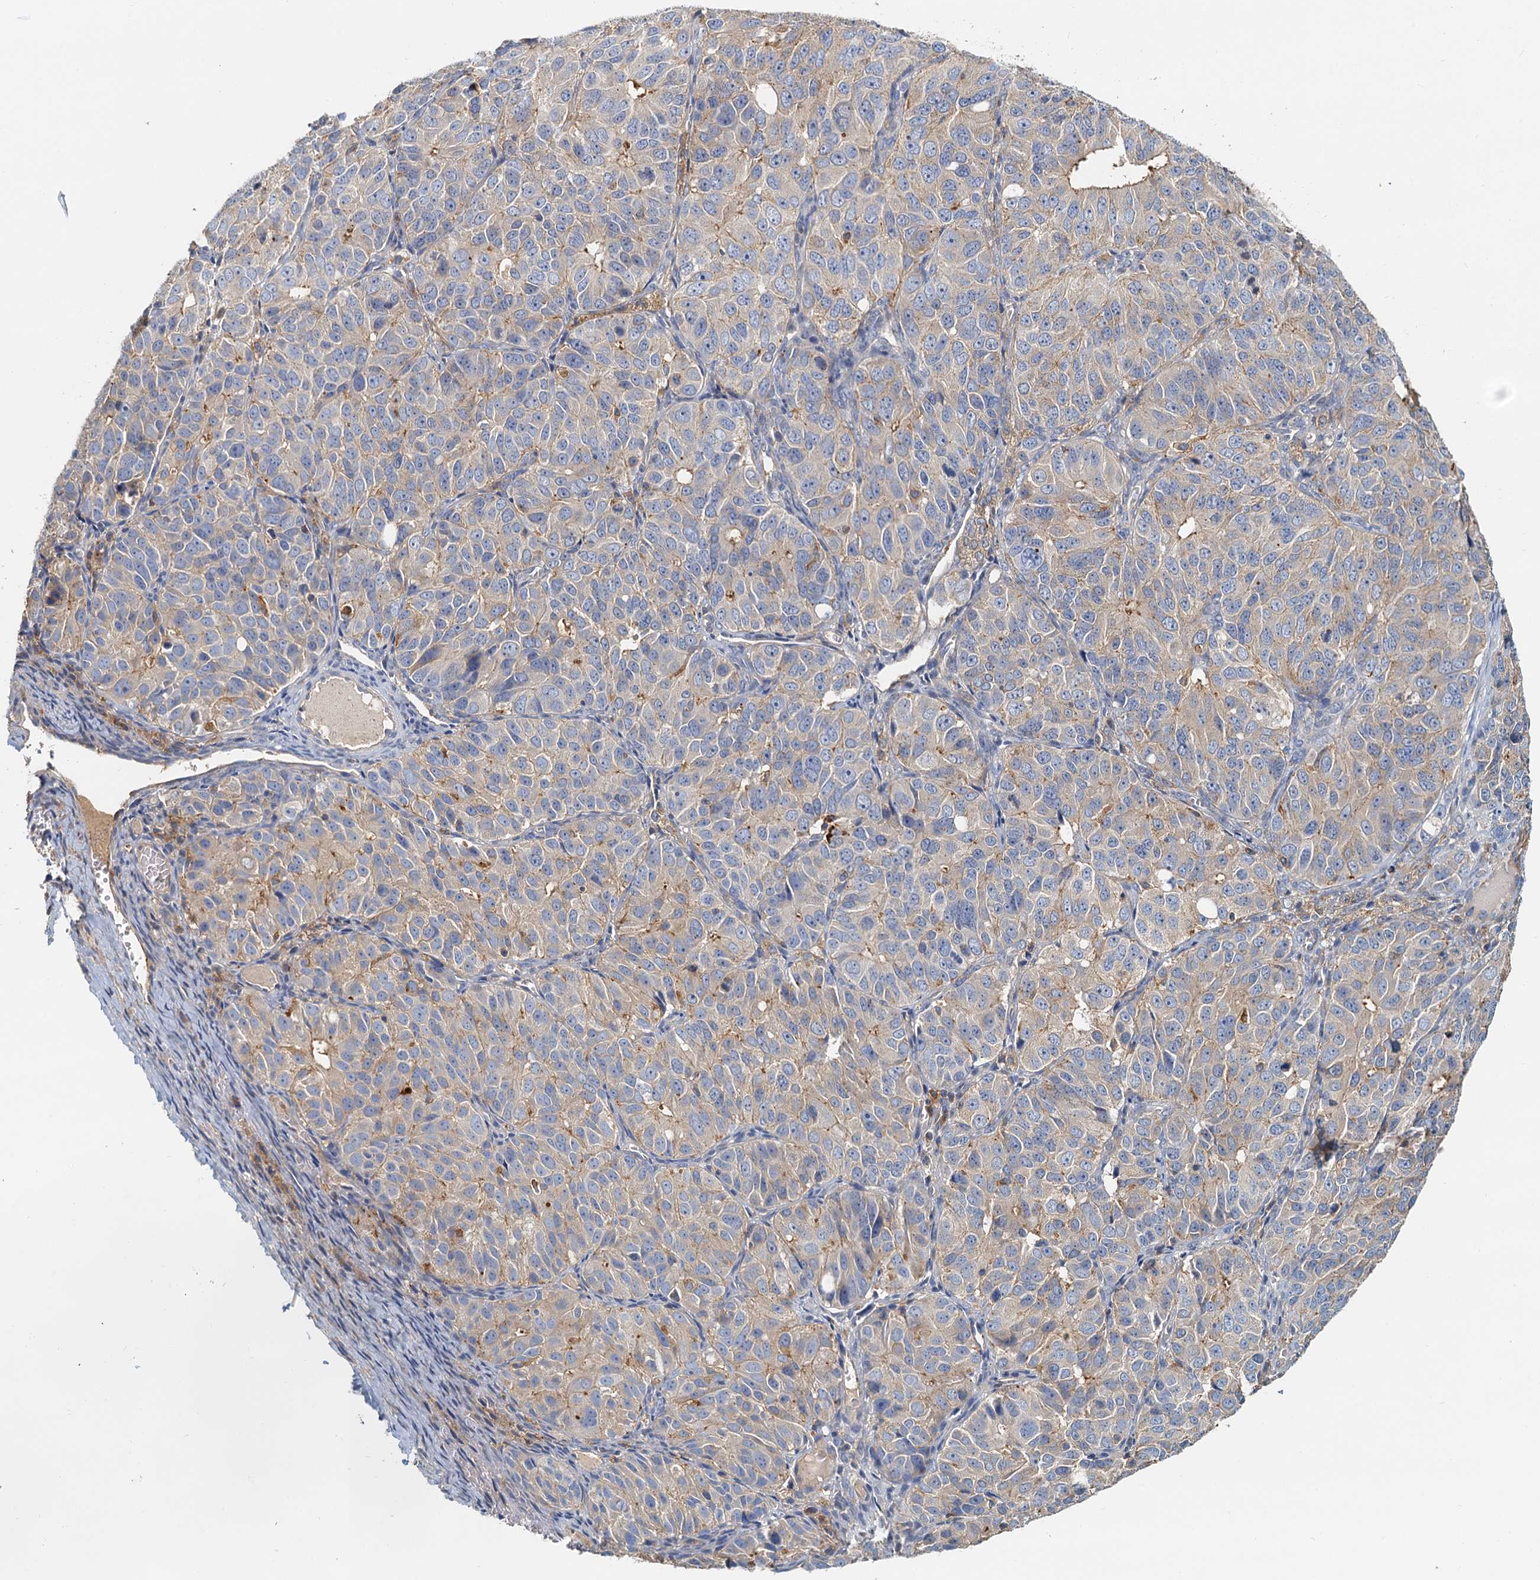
{"staining": {"intensity": "weak", "quantity": "25%-75%", "location": "cytoplasmic/membranous"}, "tissue": "ovarian cancer", "cell_type": "Tumor cells", "image_type": "cancer", "snomed": [{"axis": "morphology", "description": "Carcinoma, endometroid"}, {"axis": "topography", "description": "Ovary"}], "caption": "A low amount of weak cytoplasmic/membranous staining is seen in approximately 25%-75% of tumor cells in ovarian endometroid carcinoma tissue. Nuclei are stained in blue.", "gene": "TOLLIP", "patient": {"sex": "female", "age": 51}}